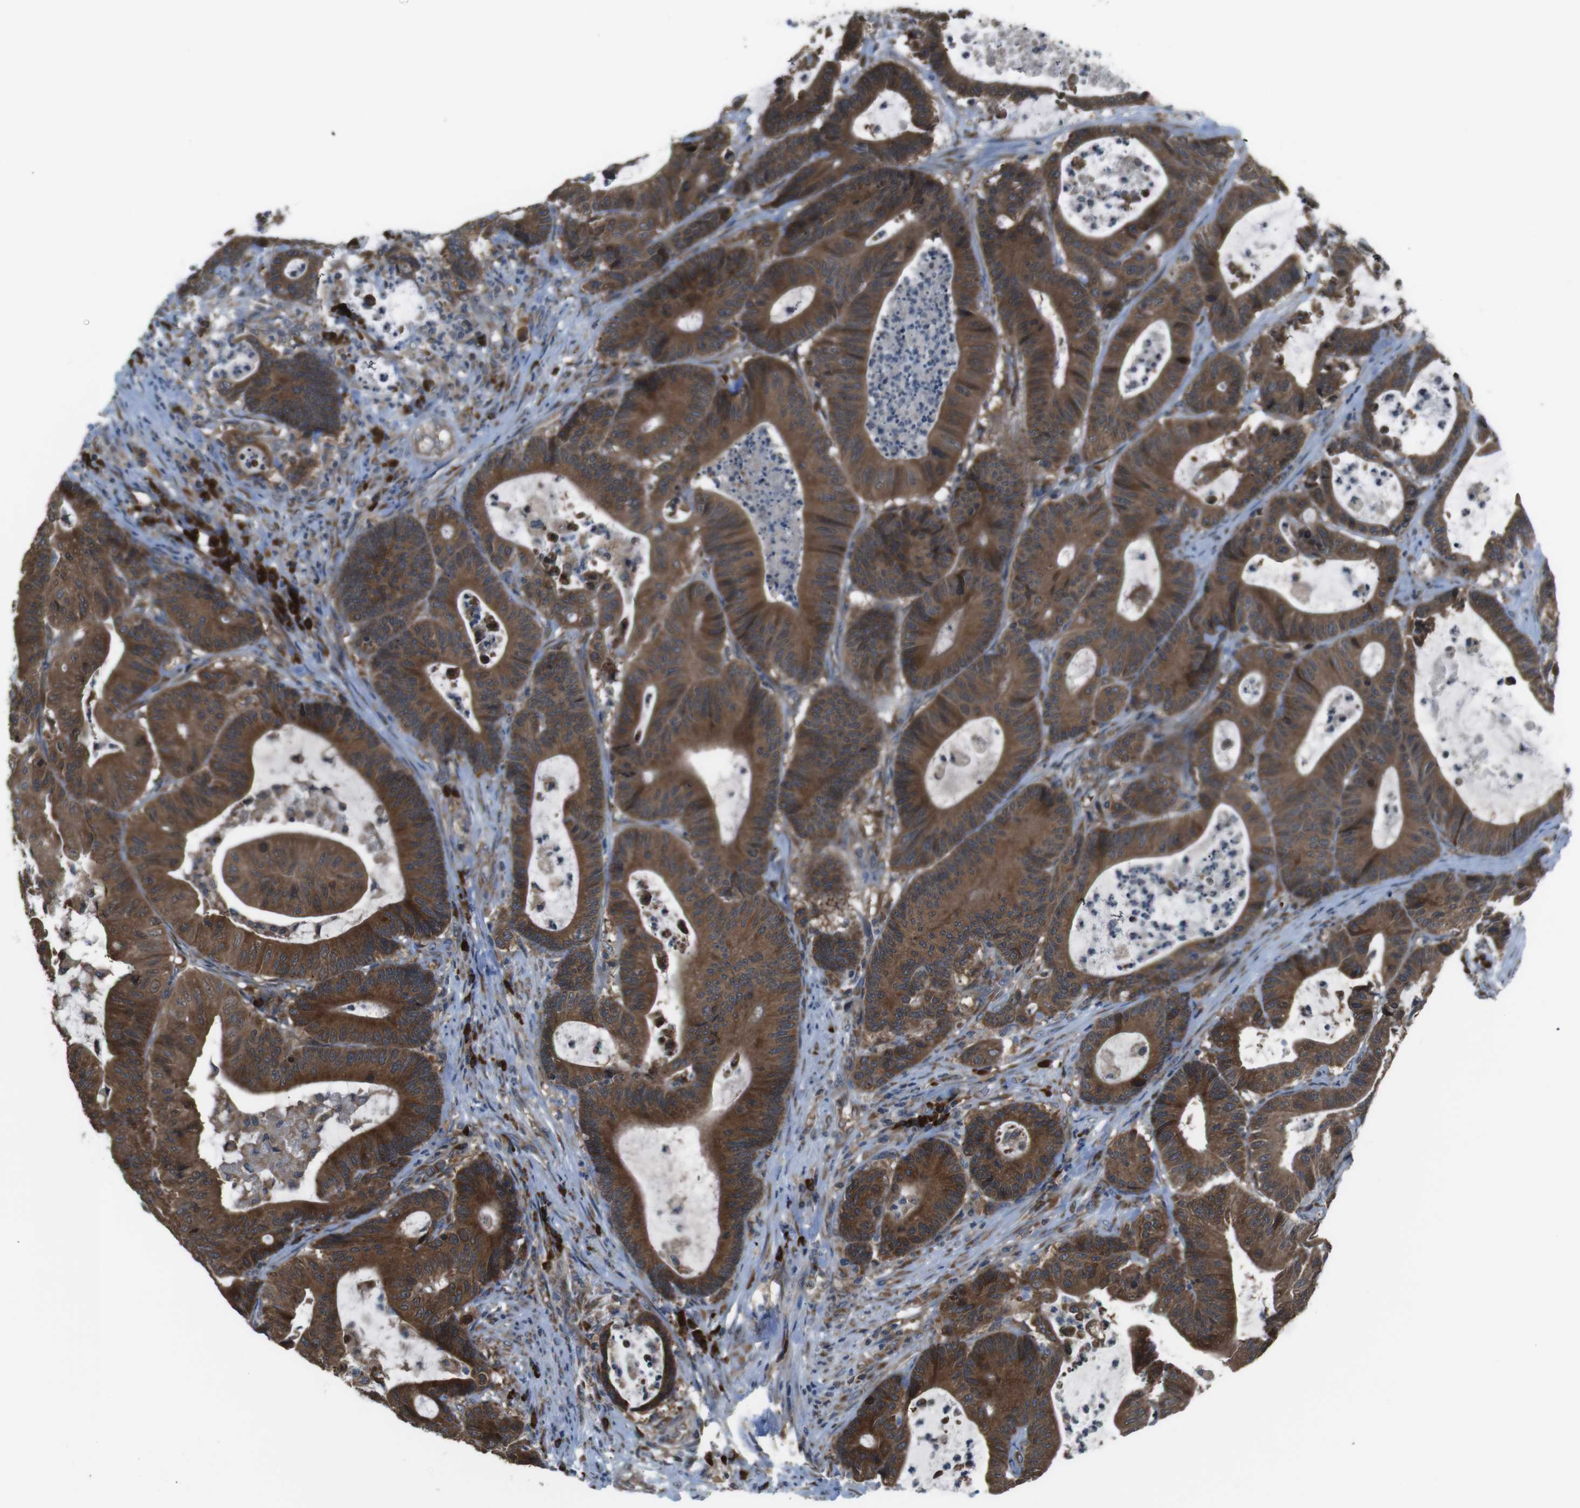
{"staining": {"intensity": "strong", "quantity": ">75%", "location": "cytoplasmic/membranous"}, "tissue": "colorectal cancer", "cell_type": "Tumor cells", "image_type": "cancer", "snomed": [{"axis": "morphology", "description": "Adenocarcinoma, NOS"}, {"axis": "topography", "description": "Colon"}], "caption": "There is high levels of strong cytoplasmic/membranous expression in tumor cells of colorectal cancer, as demonstrated by immunohistochemical staining (brown color).", "gene": "SSR3", "patient": {"sex": "female", "age": 84}}